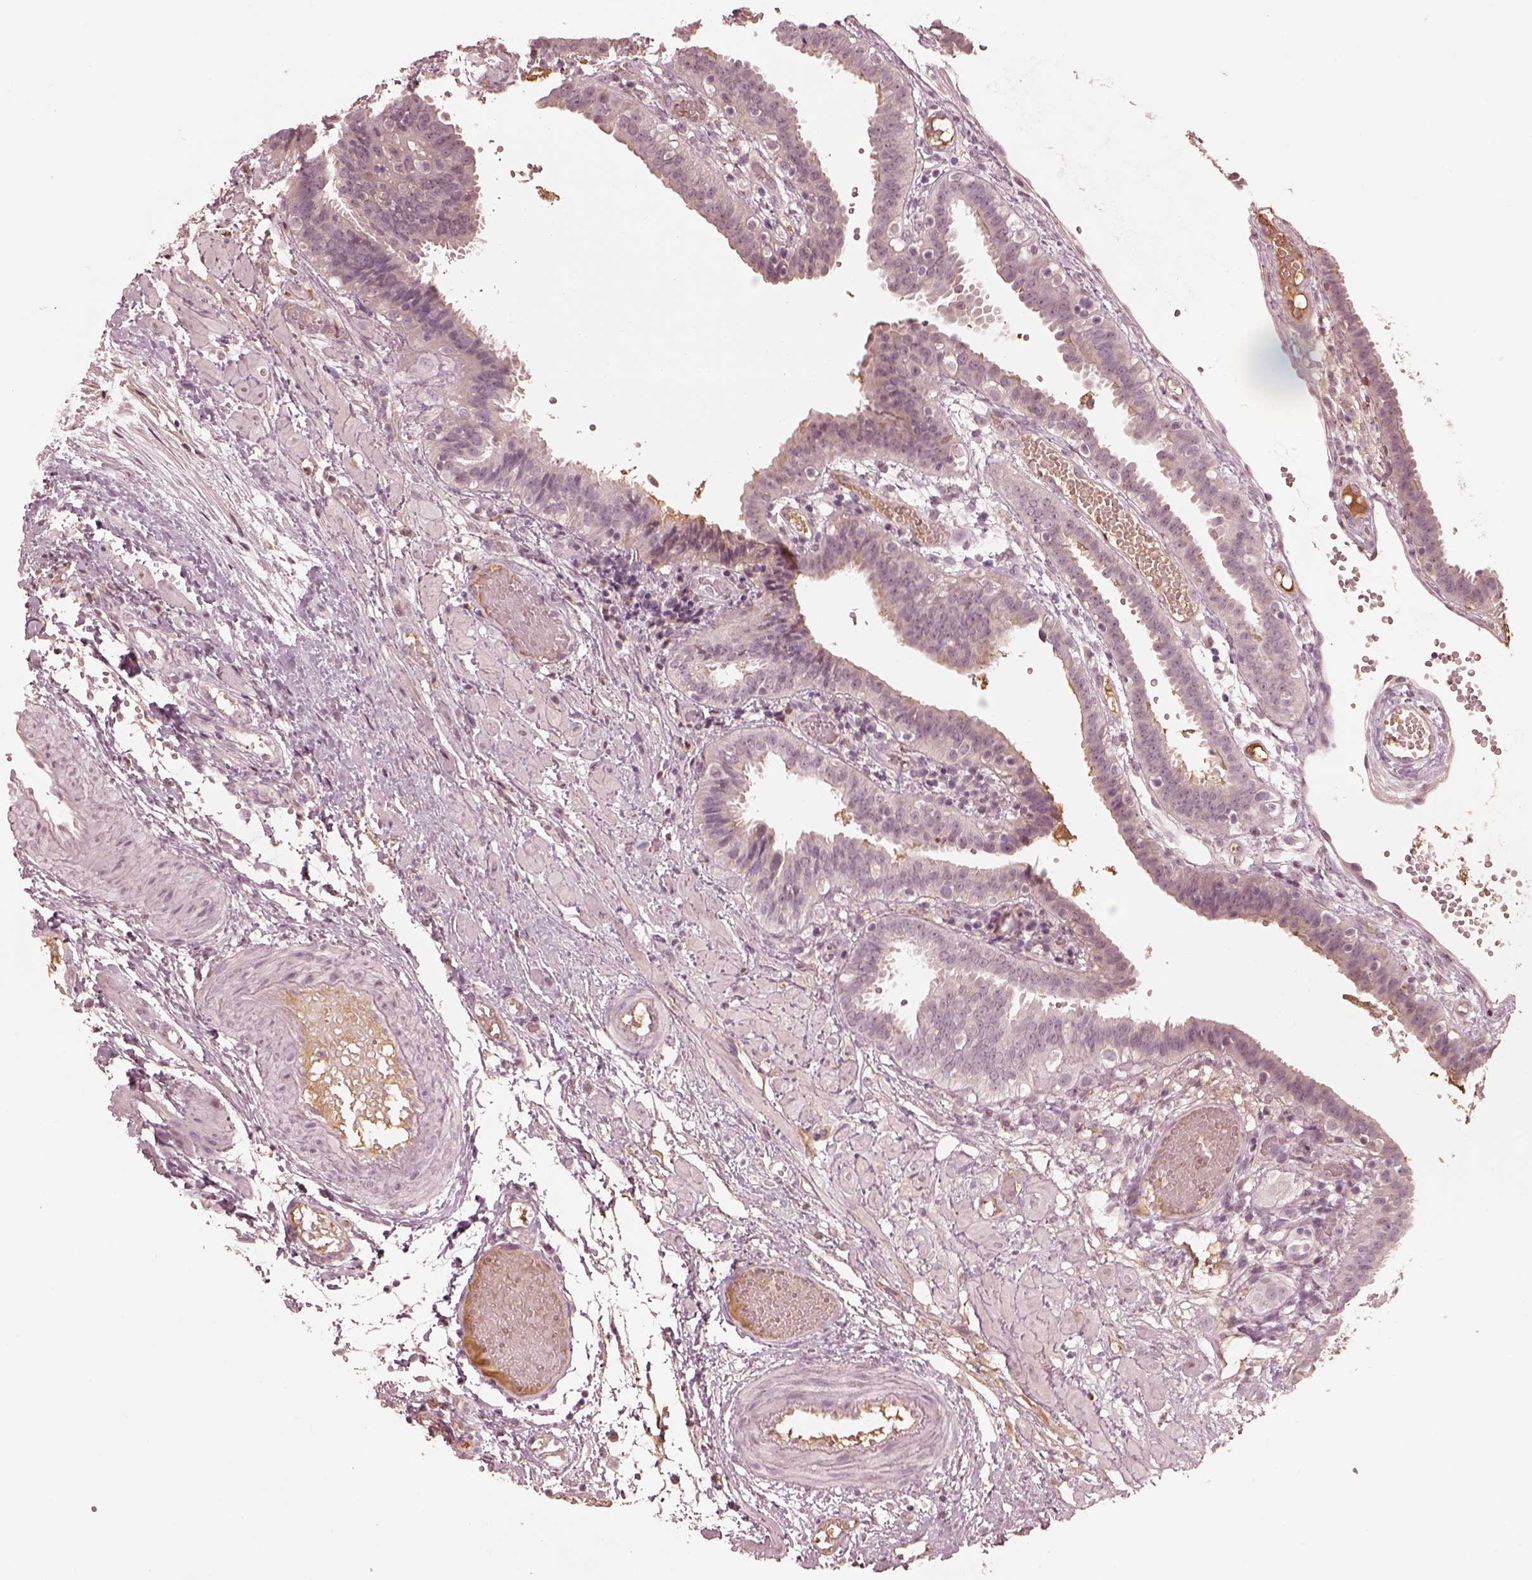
{"staining": {"intensity": "negative", "quantity": "none", "location": "none"}, "tissue": "fallopian tube", "cell_type": "Glandular cells", "image_type": "normal", "snomed": [{"axis": "morphology", "description": "Normal tissue, NOS"}, {"axis": "topography", "description": "Fallopian tube"}], "caption": "IHC of unremarkable fallopian tube exhibits no staining in glandular cells.", "gene": "CALR3", "patient": {"sex": "female", "age": 37}}